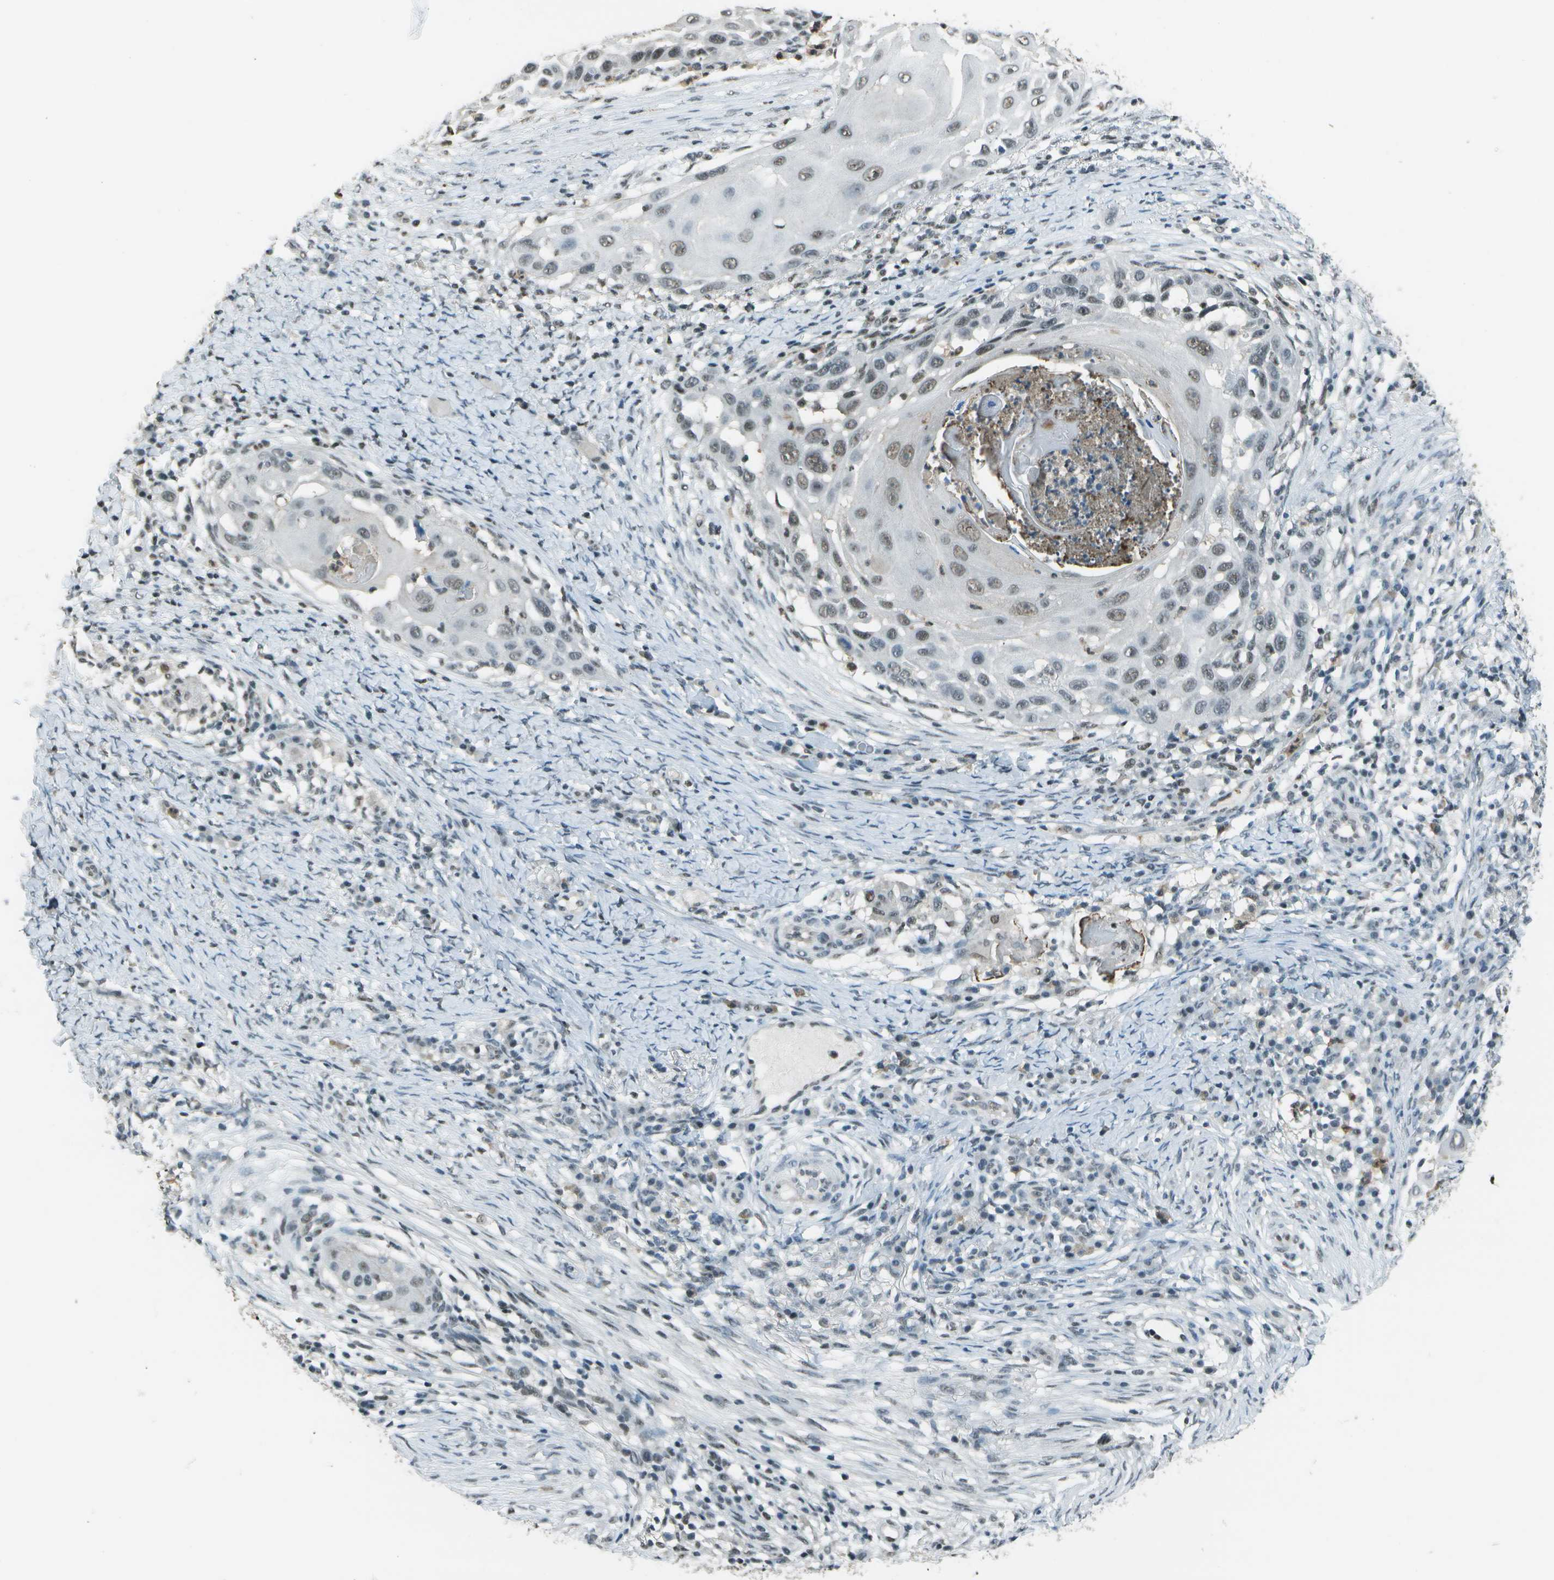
{"staining": {"intensity": "weak", "quantity": "25%-75%", "location": "nuclear"}, "tissue": "skin cancer", "cell_type": "Tumor cells", "image_type": "cancer", "snomed": [{"axis": "morphology", "description": "Squamous cell carcinoma, NOS"}, {"axis": "topography", "description": "Skin"}], "caption": "Immunohistochemistry photomicrograph of neoplastic tissue: human skin cancer stained using immunohistochemistry (IHC) reveals low levels of weak protein expression localized specifically in the nuclear of tumor cells, appearing as a nuclear brown color.", "gene": "DEPDC1", "patient": {"sex": "female", "age": 44}}